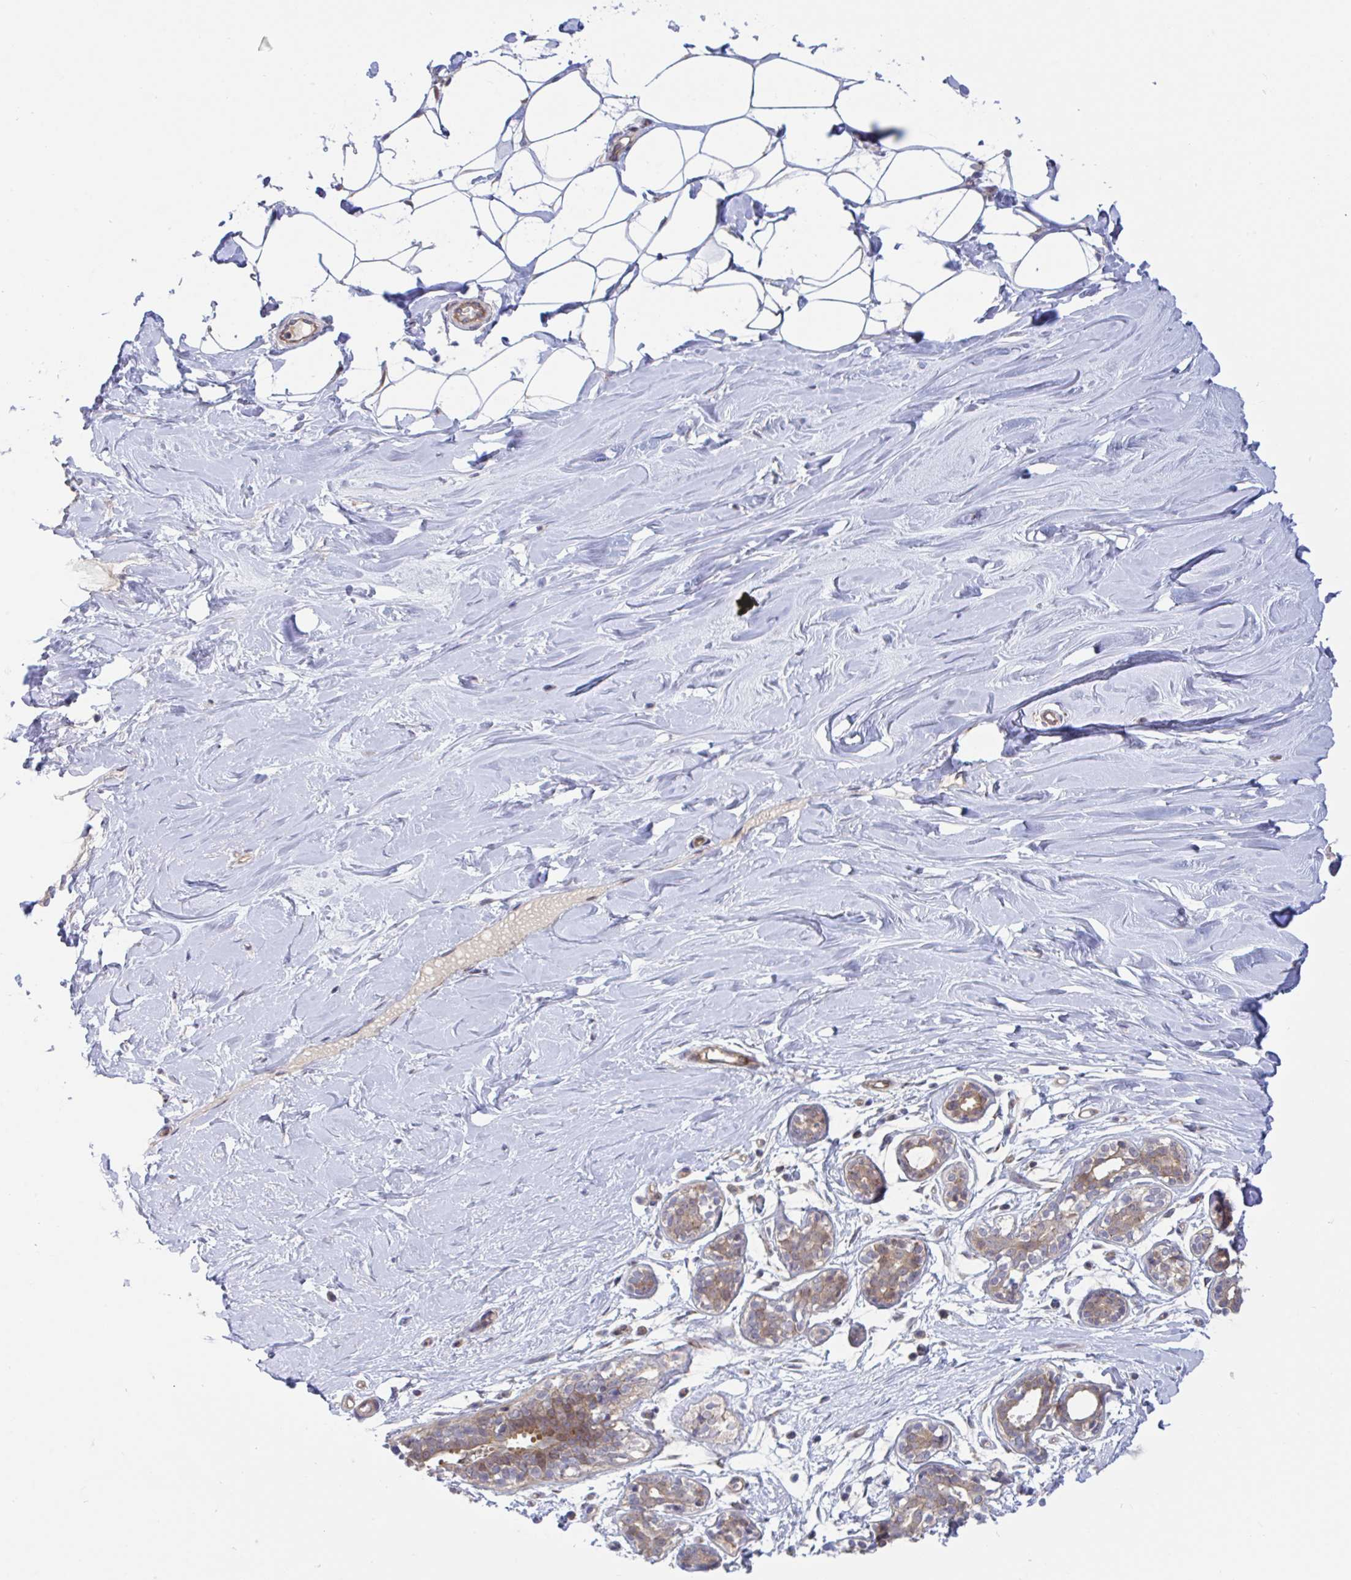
{"staining": {"intensity": "negative", "quantity": "none", "location": "none"}, "tissue": "breast", "cell_type": "Adipocytes", "image_type": "normal", "snomed": [{"axis": "morphology", "description": "Normal tissue, NOS"}, {"axis": "topography", "description": "Breast"}], "caption": "Adipocytes are negative for protein expression in normal human breast. (DAB IHC, high magnification).", "gene": "LMNTD2", "patient": {"sex": "female", "age": 27}}